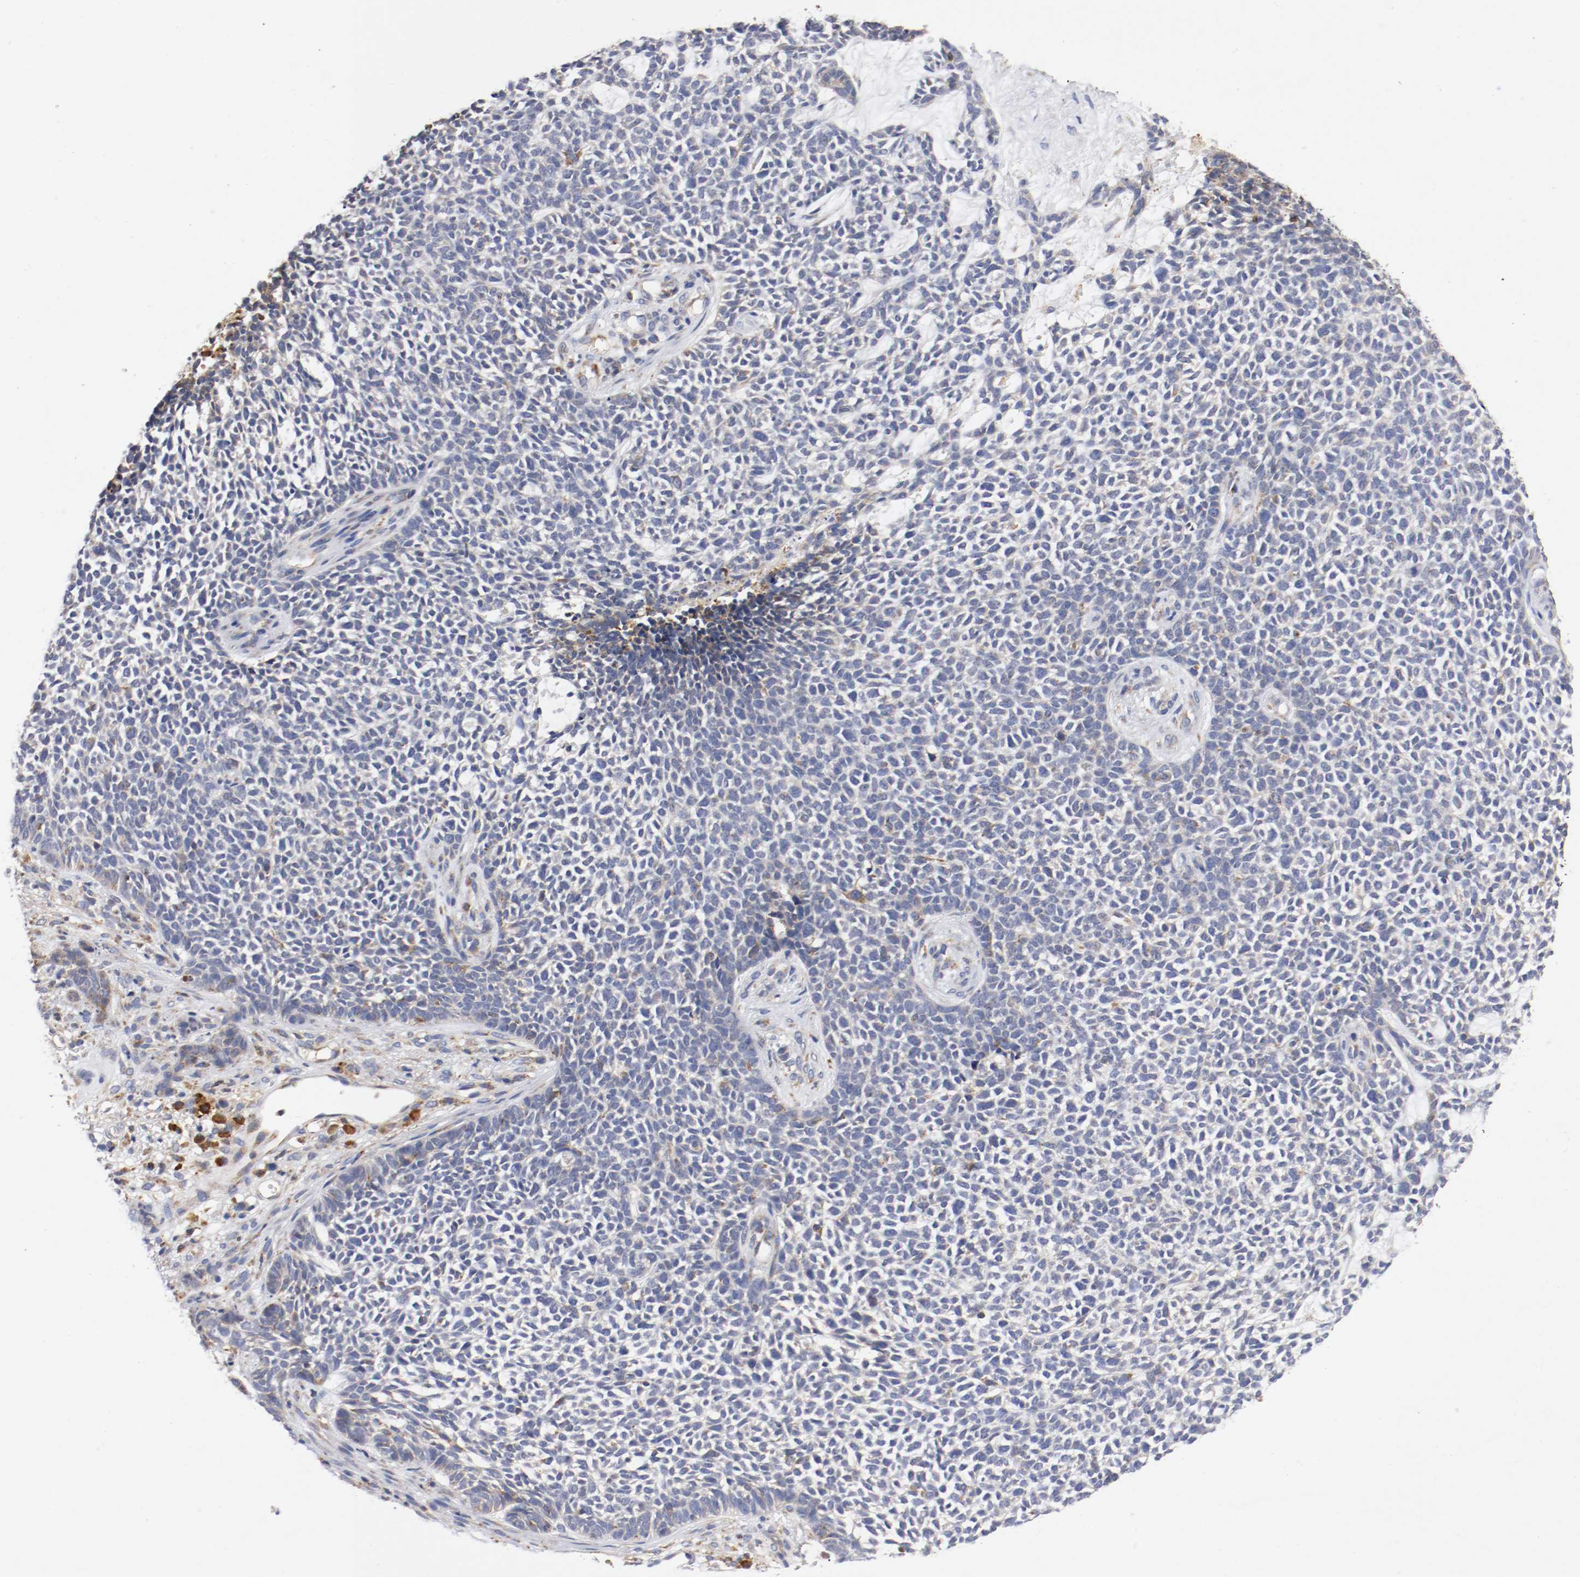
{"staining": {"intensity": "moderate", "quantity": "<25%", "location": "cytoplasmic/membranous"}, "tissue": "skin cancer", "cell_type": "Tumor cells", "image_type": "cancer", "snomed": [{"axis": "morphology", "description": "Basal cell carcinoma"}, {"axis": "topography", "description": "Skin"}], "caption": "Skin cancer (basal cell carcinoma) tissue demonstrates moderate cytoplasmic/membranous positivity in approximately <25% of tumor cells, visualized by immunohistochemistry. (Stains: DAB (3,3'-diaminobenzidine) in brown, nuclei in blue, Microscopy: brightfield microscopy at high magnification).", "gene": "TRAF2", "patient": {"sex": "female", "age": 84}}